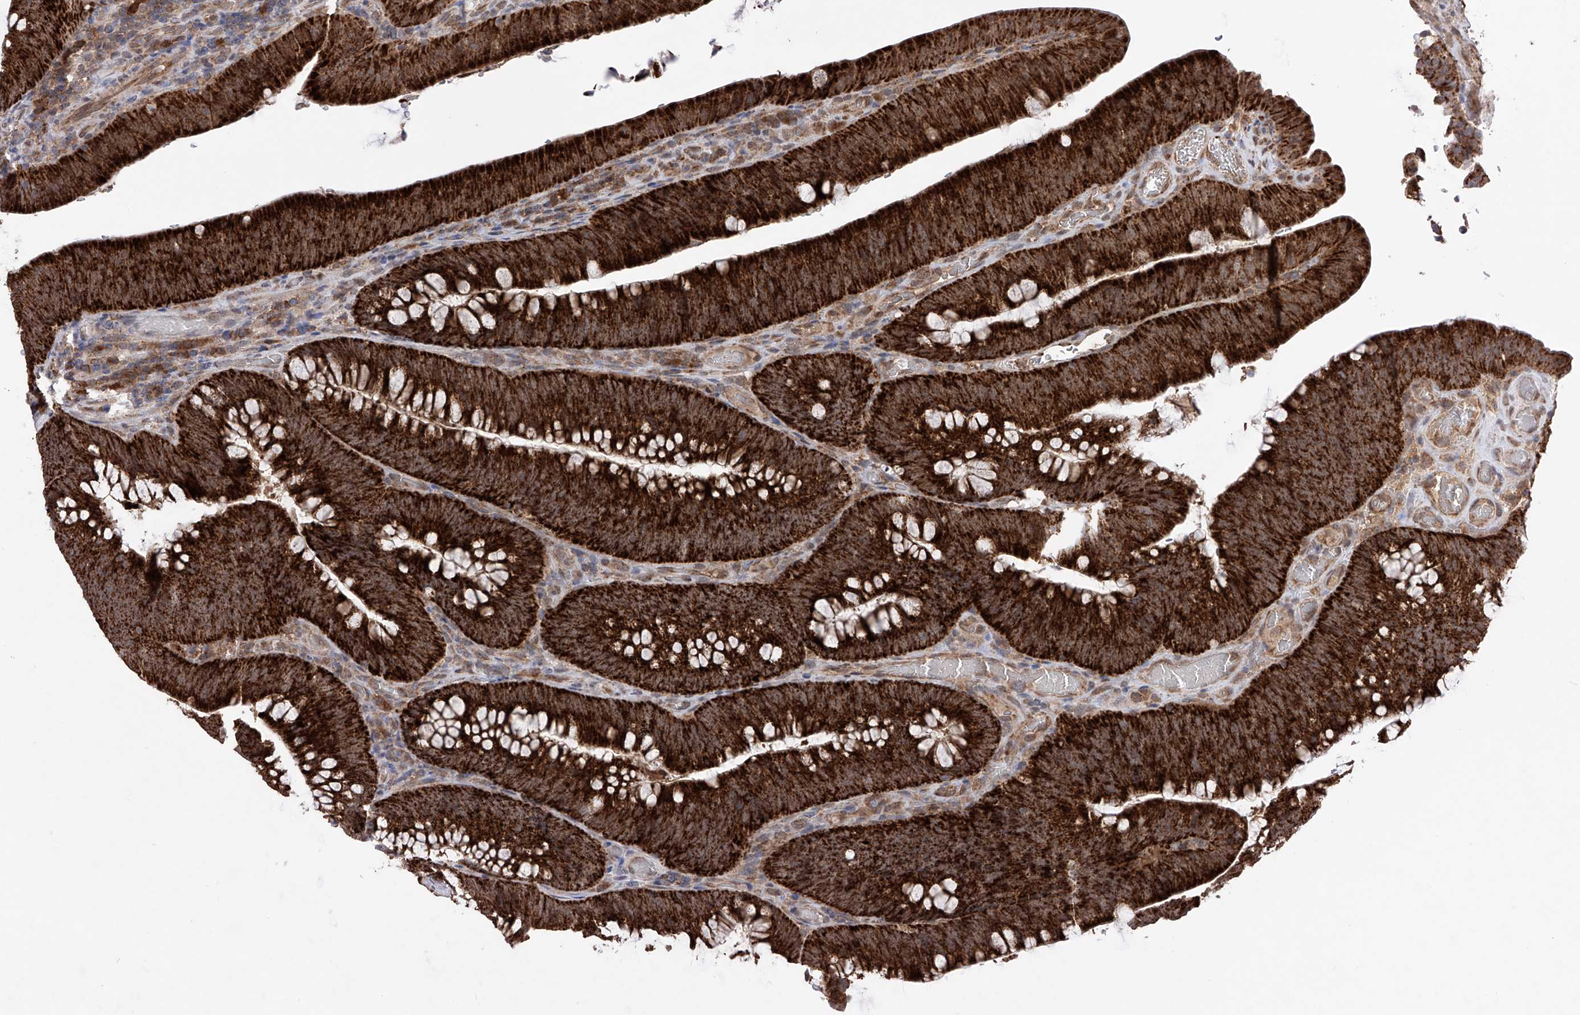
{"staining": {"intensity": "strong", "quantity": ">75%", "location": "cytoplasmic/membranous"}, "tissue": "colorectal cancer", "cell_type": "Tumor cells", "image_type": "cancer", "snomed": [{"axis": "morphology", "description": "Normal tissue, NOS"}, {"axis": "topography", "description": "Colon"}], "caption": "The micrograph reveals immunohistochemical staining of colorectal cancer. There is strong cytoplasmic/membranous positivity is identified in approximately >75% of tumor cells.", "gene": "SDHAF4", "patient": {"sex": "female", "age": 82}}